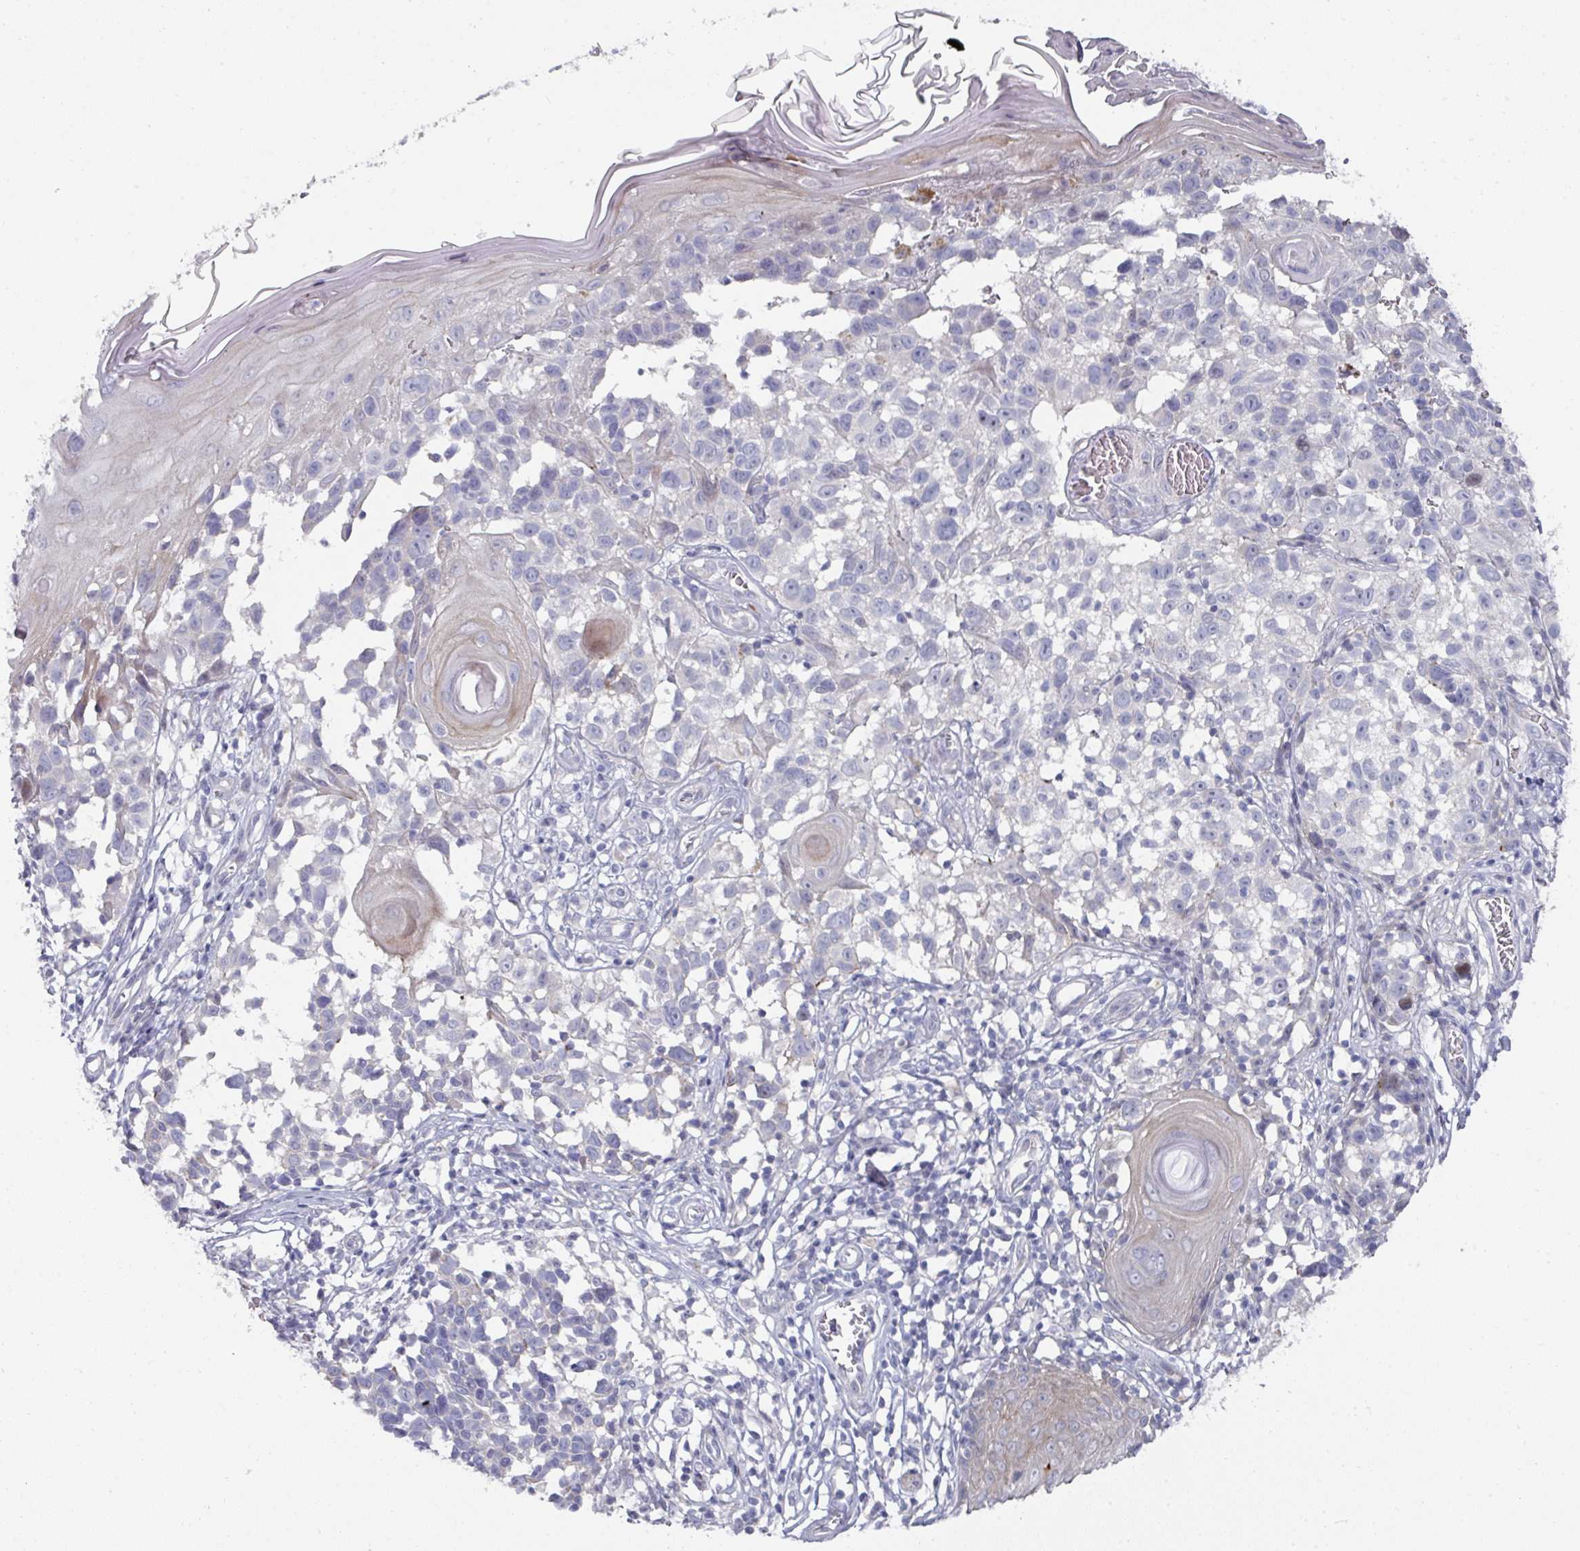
{"staining": {"intensity": "negative", "quantity": "none", "location": "none"}, "tissue": "melanoma", "cell_type": "Tumor cells", "image_type": "cancer", "snomed": [{"axis": "morphology", "description": "Malignant melanoma, NOS"}, {"axis": "topography", "description": "Skin"}], "caption": "Immunohistochemistry (IHC) of melanoma demonstrates no expression in tumor cells. (DAB immunohistochemistry, high magnification).", "gene": "NT5C1A", "patient": {"sex": "male", "age": 73}}